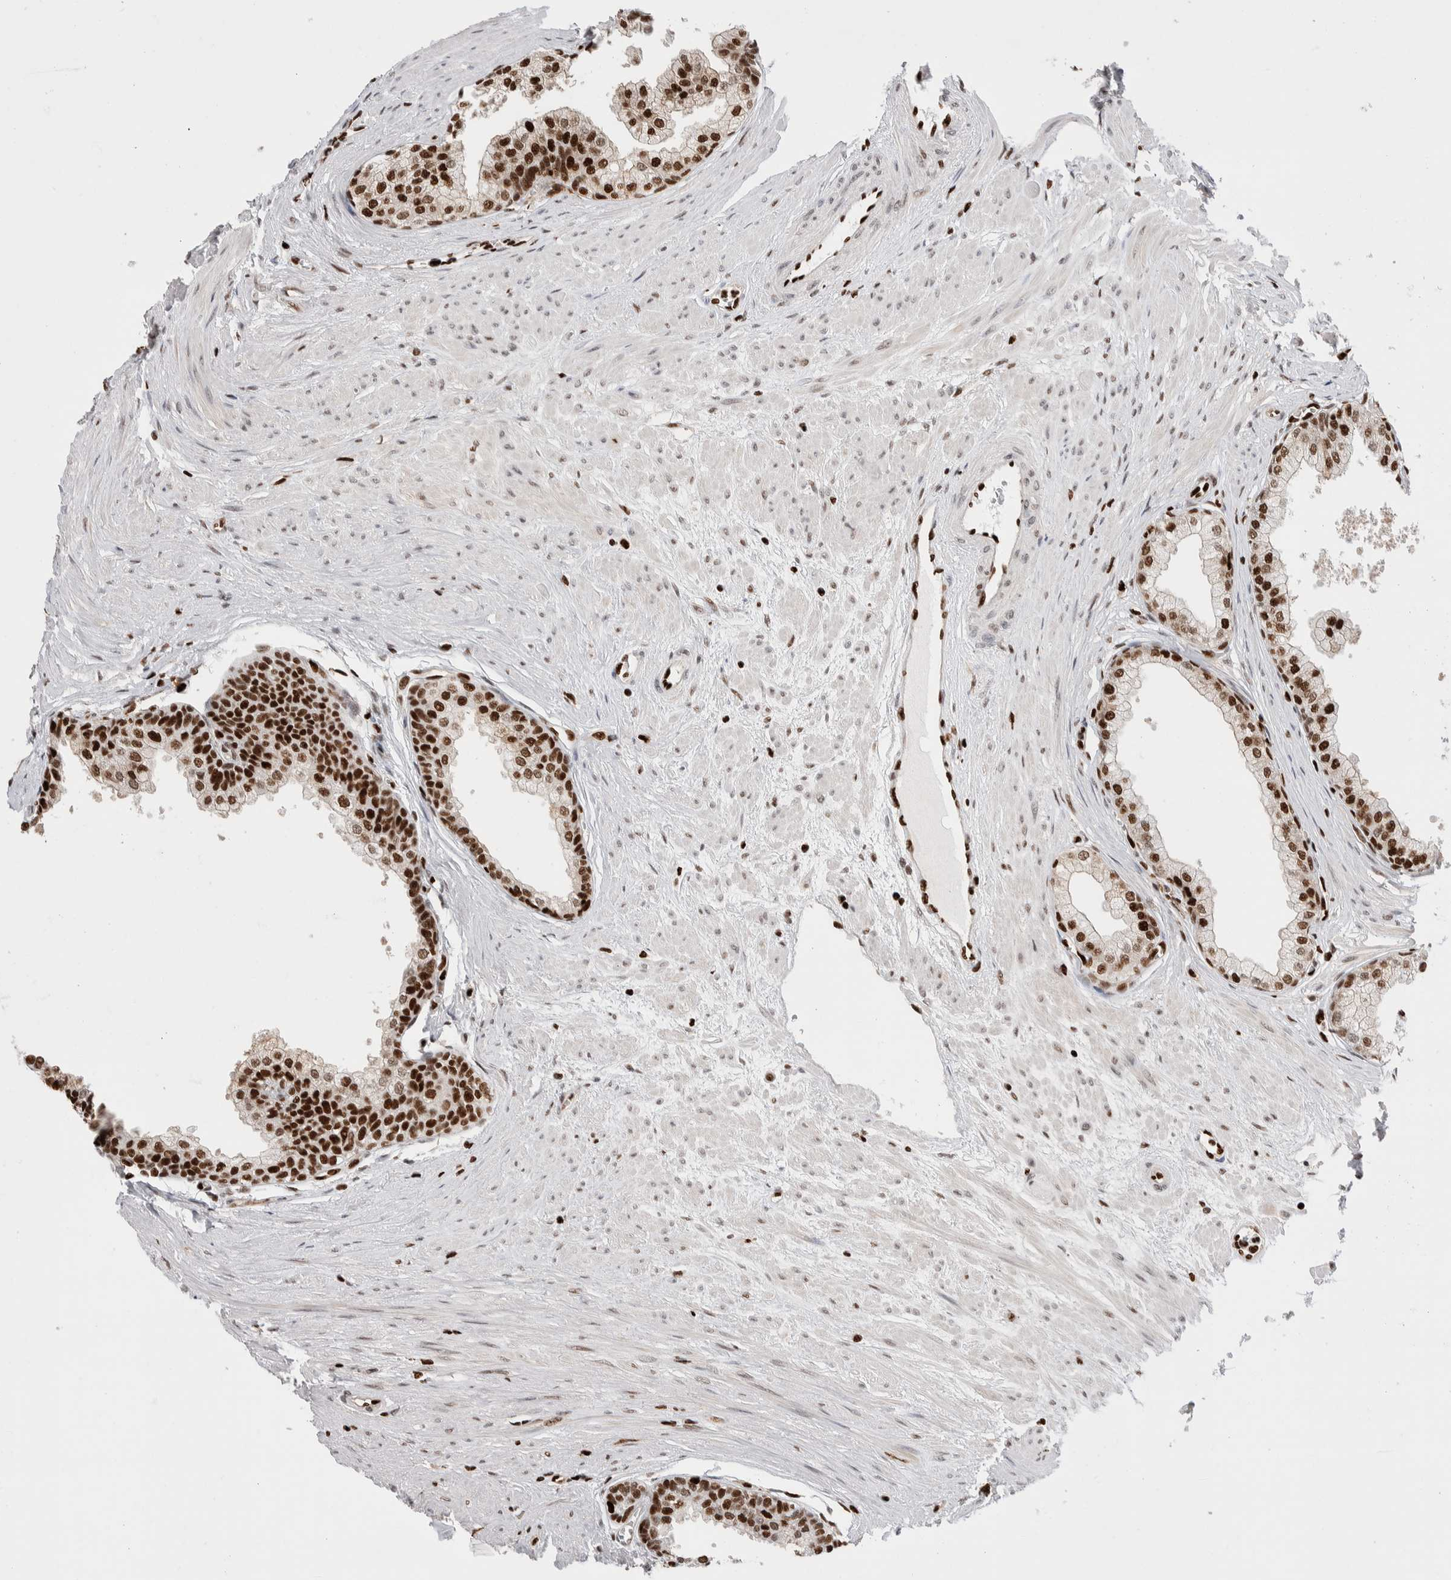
{"staining": {"intensity": "strong", "quantity": ">75%", "location": "cytoplasmic/membranous,nuclear"}, "tissue": "prostate", "cell_type": "Glandular cells", "image_type": "normal", "snomed": [{"axis": "morphology", "description": "Normal tissue, NOS"}, {"axis": "morphology", "description": "Urothelial carcinoma, Low grade"}, {"axis": "topography", "description": "Urinary bladder"}, {"axis": "topography", "description": "Prostate"}], "caption": "High-magnification brightfield microscopy of benign prostate stained with DAB (brown) and counterstained with hematoxylin (blue). glandular cells exhibit strong cytoplasmic/membranous,nuclear positivity is appreciated in approximately>75% of cells. (brown staining indicates protein expression, while blue staining denotes nuclei).", "gene": "C17orf49", "patient": {"sex": "male", "age": 60}}